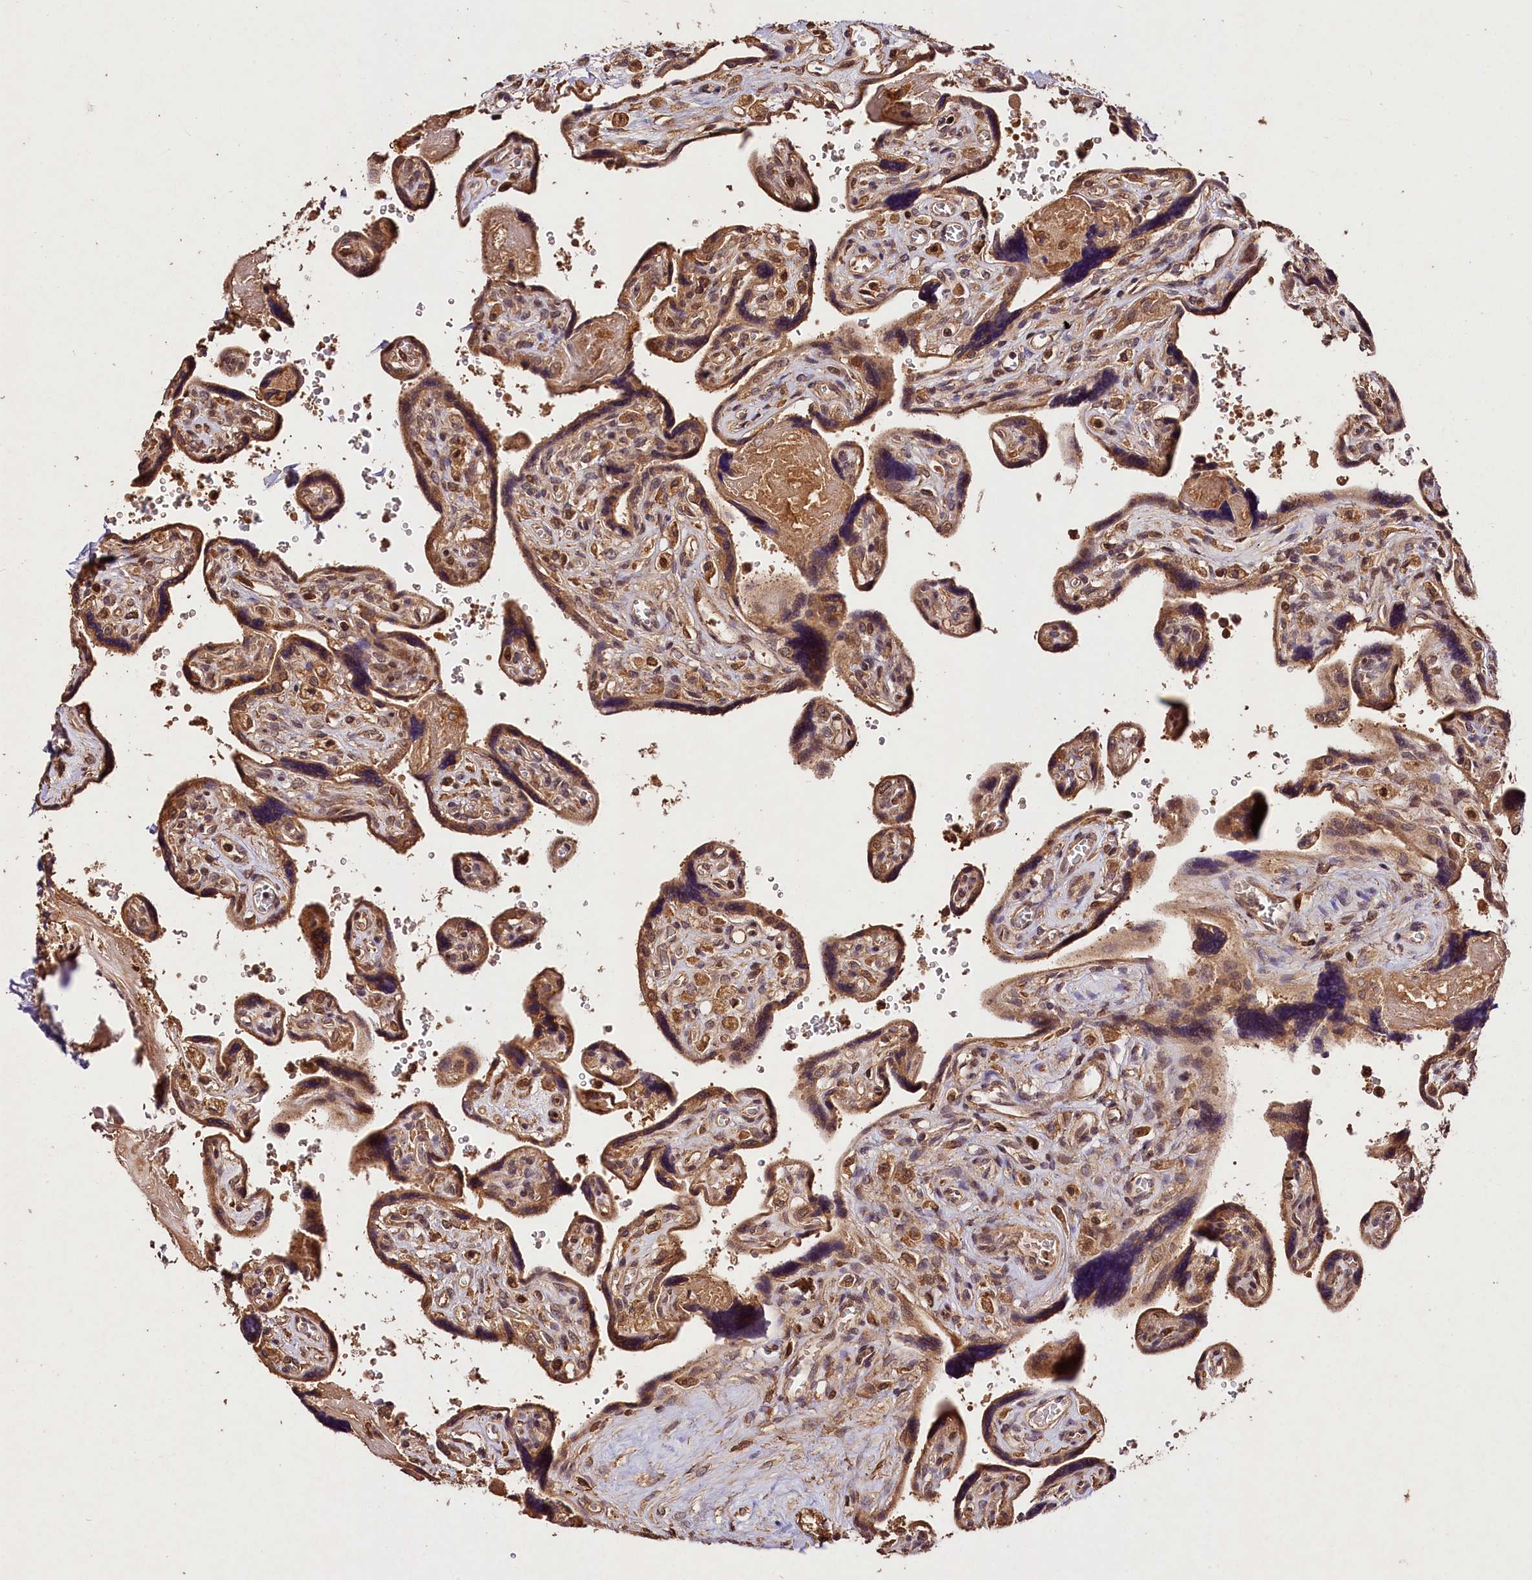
{"staining": {"intensity": "moderate", "quantity": ">75%", "location": "cytoplasmic/membranous"}, "tissue": "placenta", "cell_type": "Trophoblastic cells", "image_type": "normal", "snomed": [{"axis": "morphology", "description": "Normal tissue, NOS"}, {"axis": "topography", "description": "Placenta"}], "caption": "High-power microscopy captured an immunohistochemistry (IHC) photomicrograph of normal placenta, revealing moderate cytoplasmic/membranous expression in about >75% of trophoblastic cells. The staining is performed using DAB brown chromogen to label protein expression. The nuclei are counter-stained blue using hematoxylin.", "gene": "KPTN", "patient": {"sex": "female", "age": 39}}